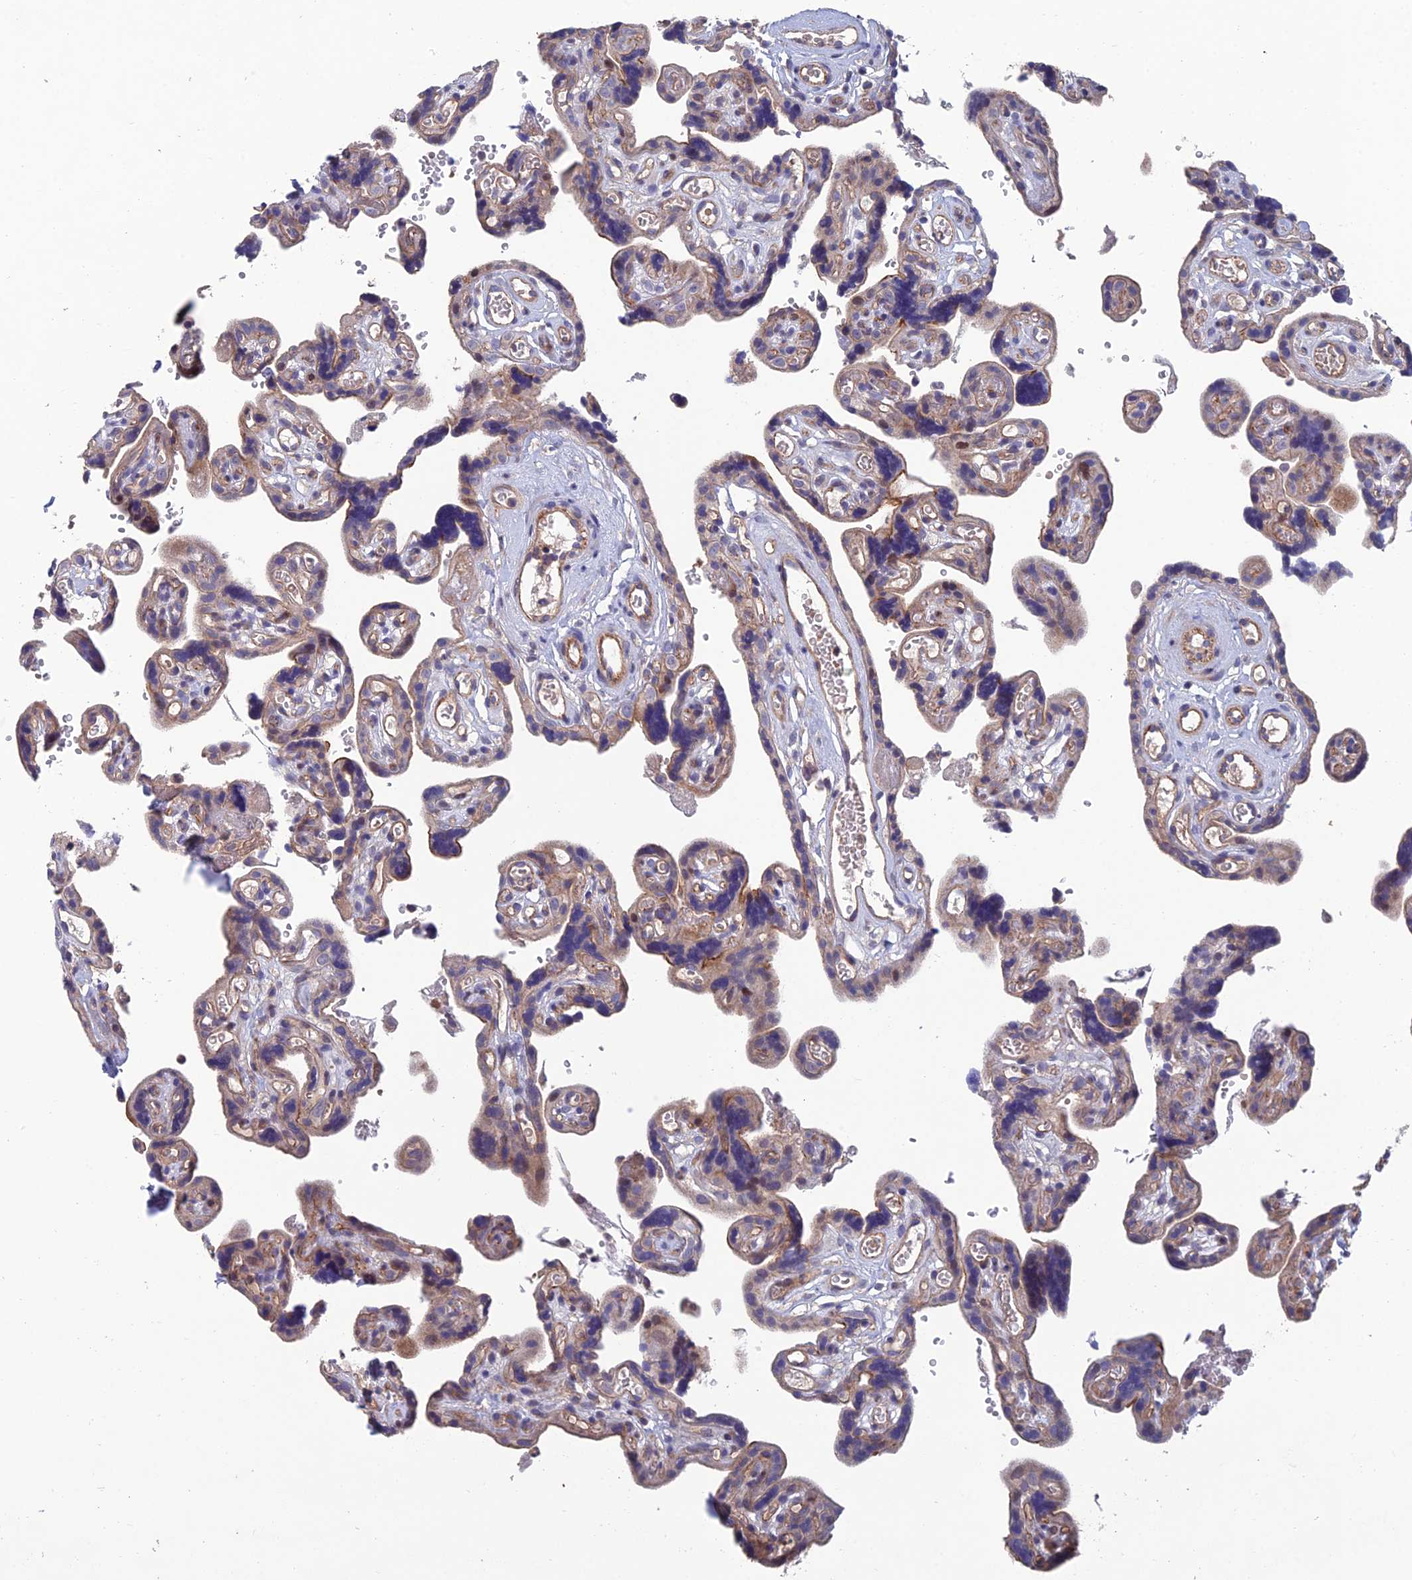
{"staining": {"intensity": "moderate", "quantity": "<25%", "location": "cytoplasmic/membranous"}, "tissue": "placenta", "cell_type": "Trophoblastic cells", "image_type": "normal", "snomed": [{"axis": "morphology", "description": "Normal tissue, NOS"}, {"axis": "topography", "description": "Placenta"}], "caption": "Protein expression analysis of unremarkable placenta exhibits moderate cytoplasmic/membranous staining in approximately <25% of trophoblastic cells.", "gene": "USP37", "patient": {"sex": "female", "age": 30}}